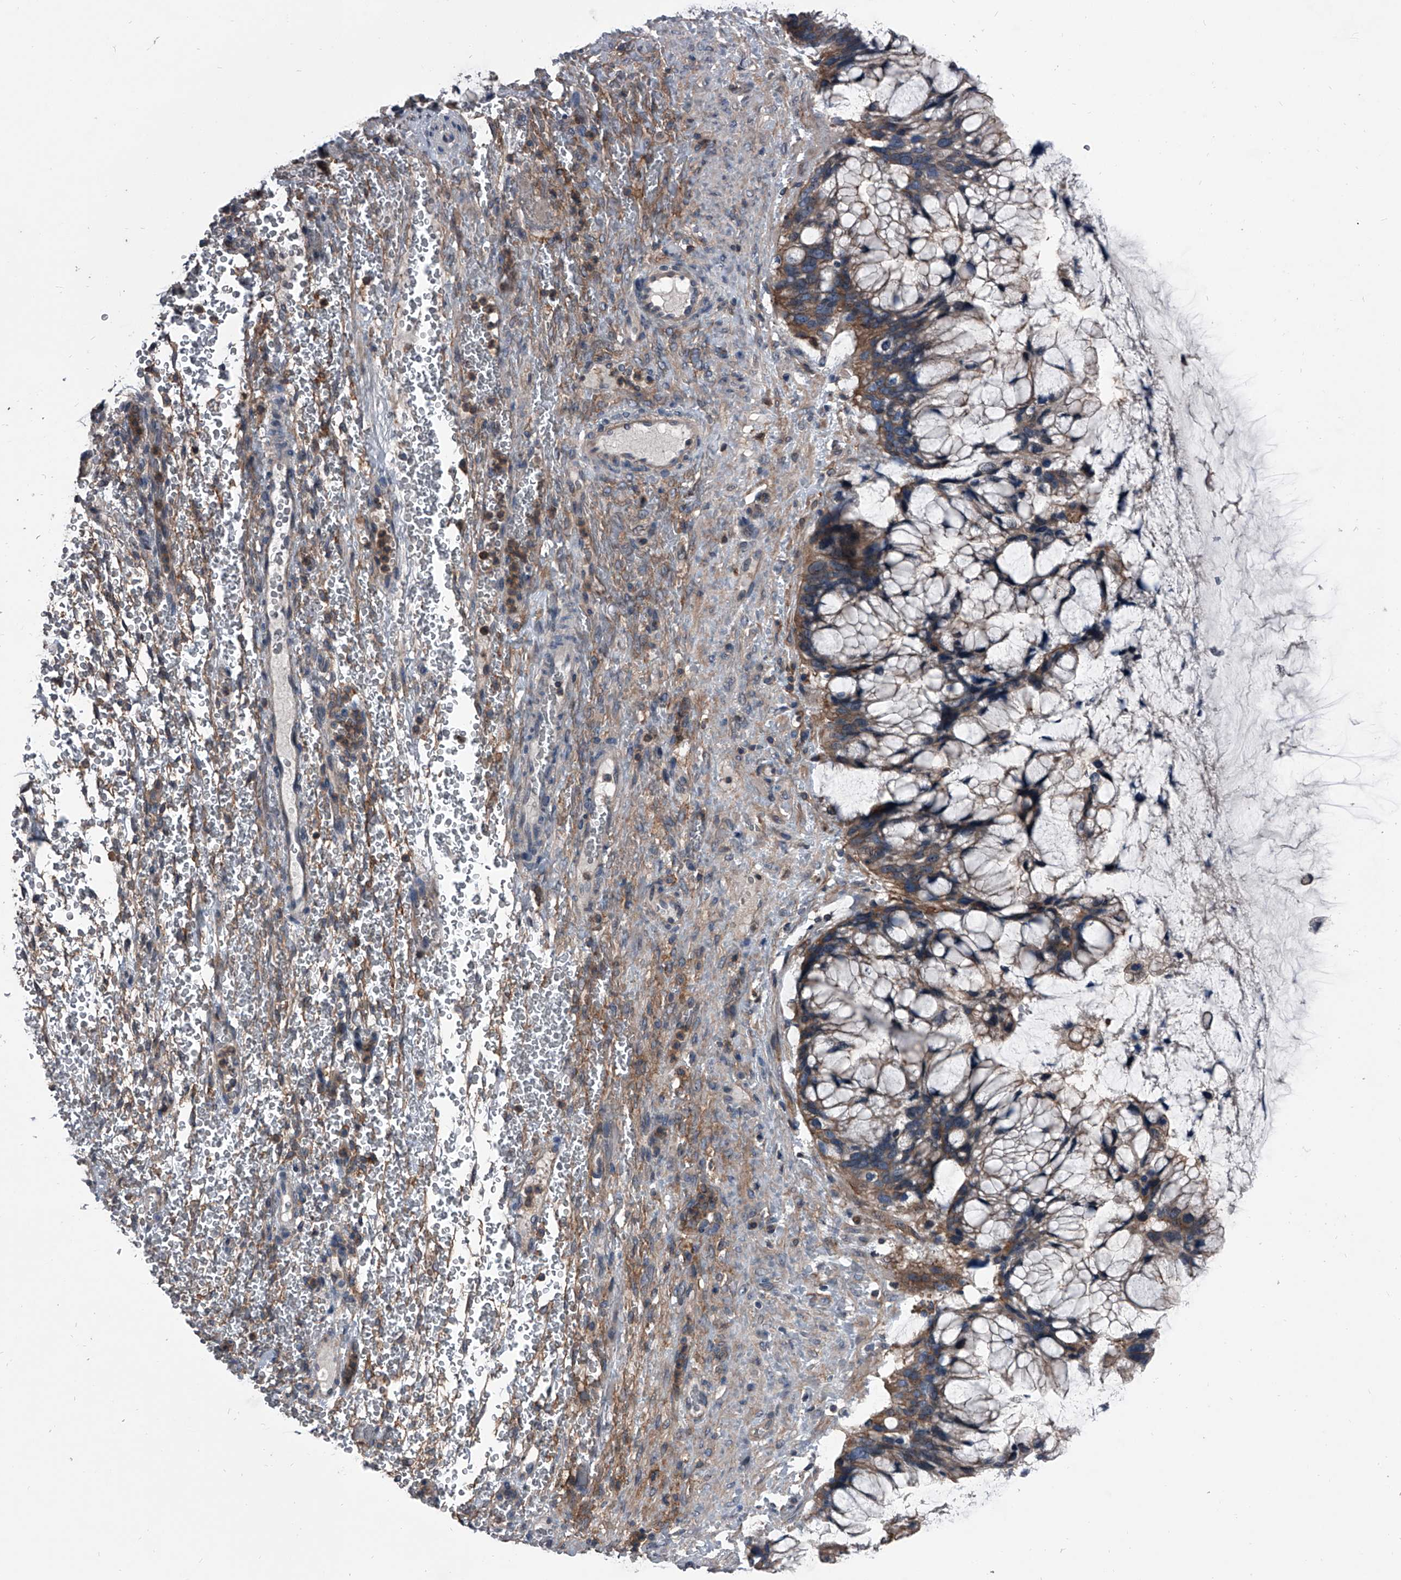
{"staining": {"intensity": "moderate", "quantity": ">75%", "location": "cytoplasmic/membranous"}, "tissue": "ovarian cancer", "cell_type": "Tumor cells", "image_type": "cancer", "snomed": [{"axis": "morphology", "description": "Cystadenocarcinoma, mucinous, NOS"}, {"axis": "topography", "description": "Ovary"}], "caption": "Ovarian mucinous cystadenocarcinoma stained with a protein marker shows moderate staining in tumor cells.", "gene": "PIP5K1A", "patient": {"sex": "female", "age": 37}}